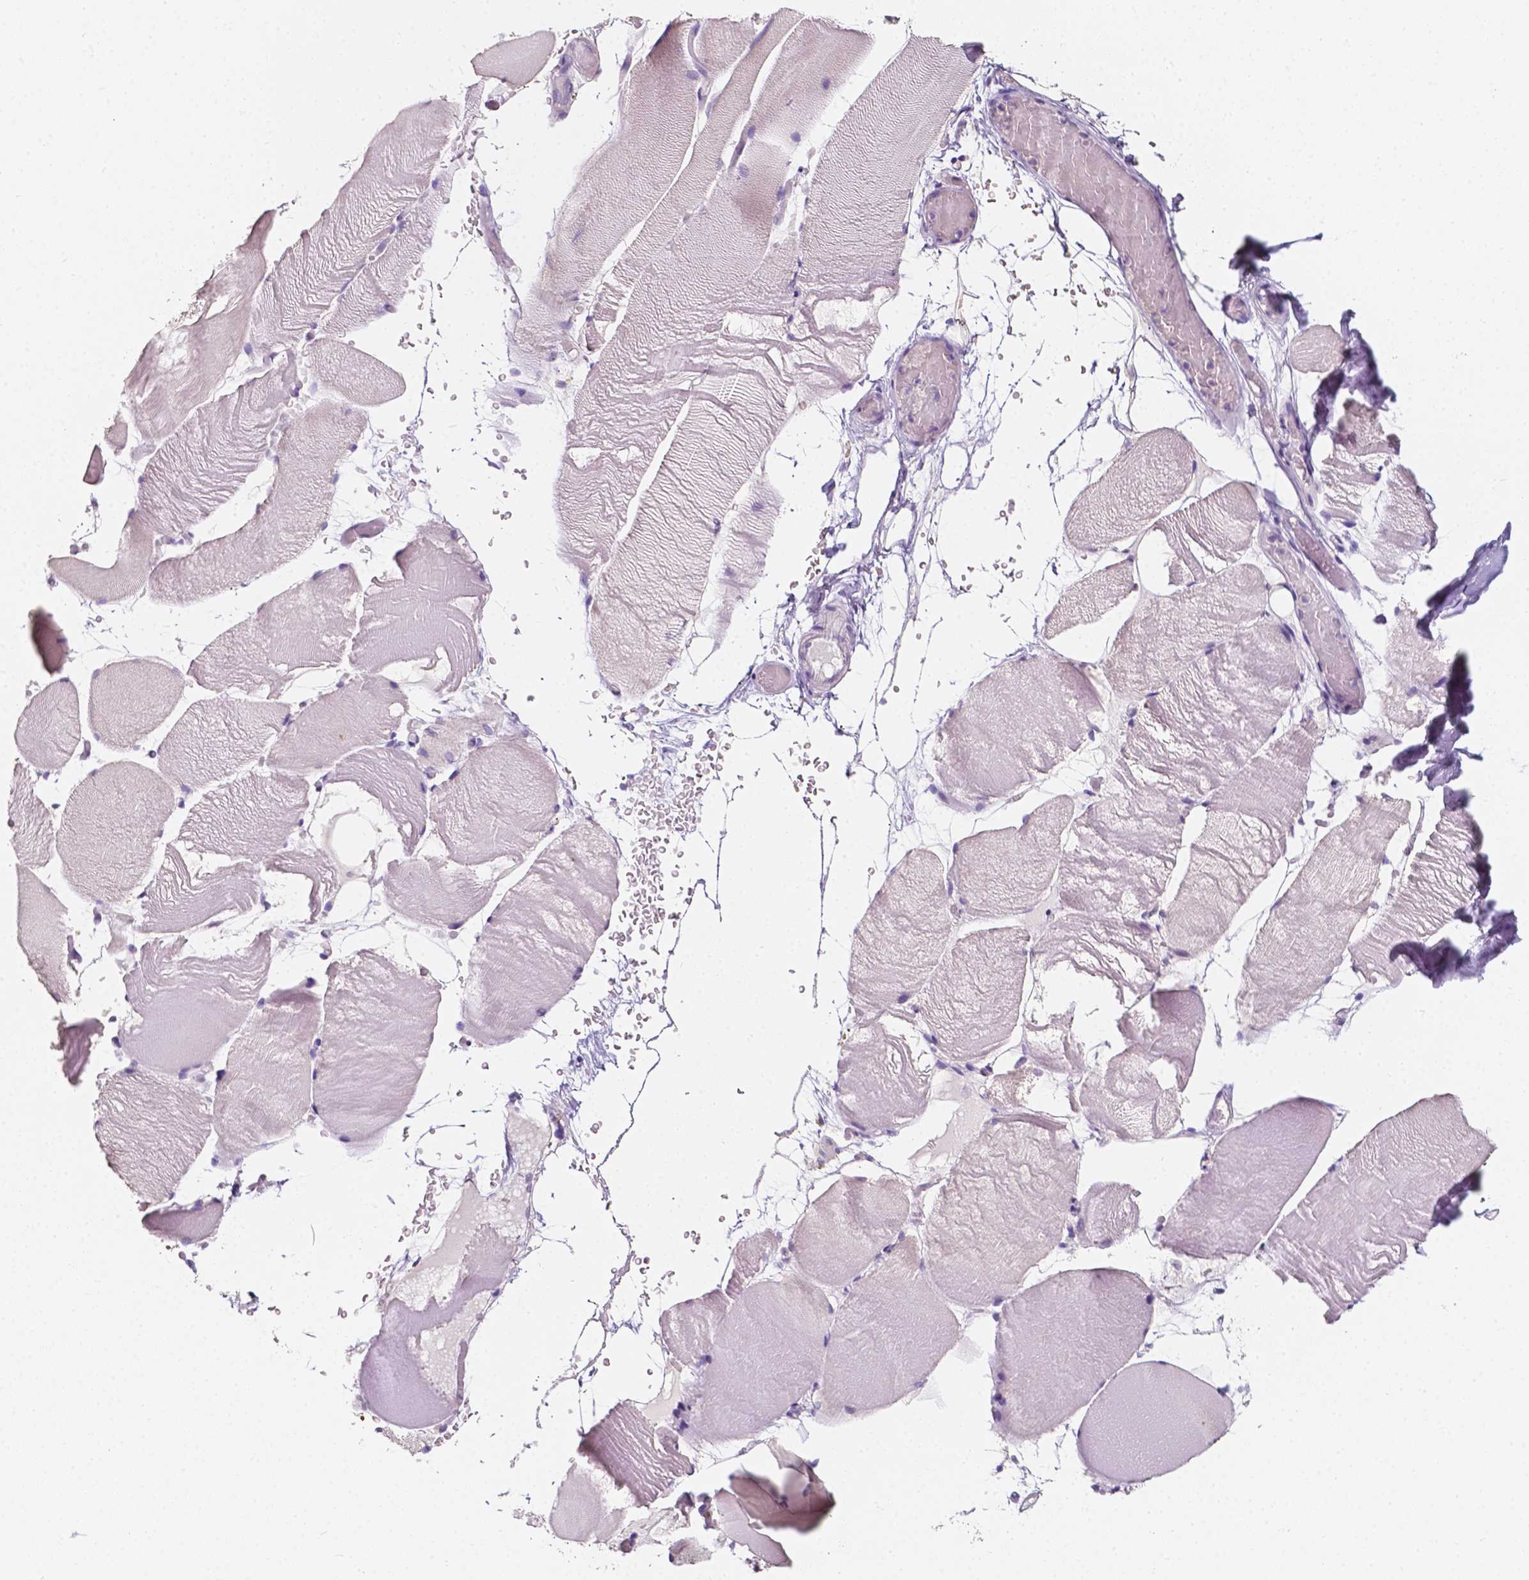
{"staining": {"intensity": "negative", "quantity": "none", "location": "none"}, "tissue": "skeletal muscle", "cell_type": "Myocytes", "image_type": "normal", "snomed": [{"axis": "morphology", "description": "Normal tissue, NOS"}, {"axis": "topography", "description": "Skeletal muscle"}], "caption": "This photomicrograph is of normal skeletal muscle stained with immunohistochemistry (IHC) to label a protein in brown with the nuclei are counter-stained blue. There is no positivity in myocytes.", "gene": "TAL1", "patient": {"sex": "female", "age": 37}}